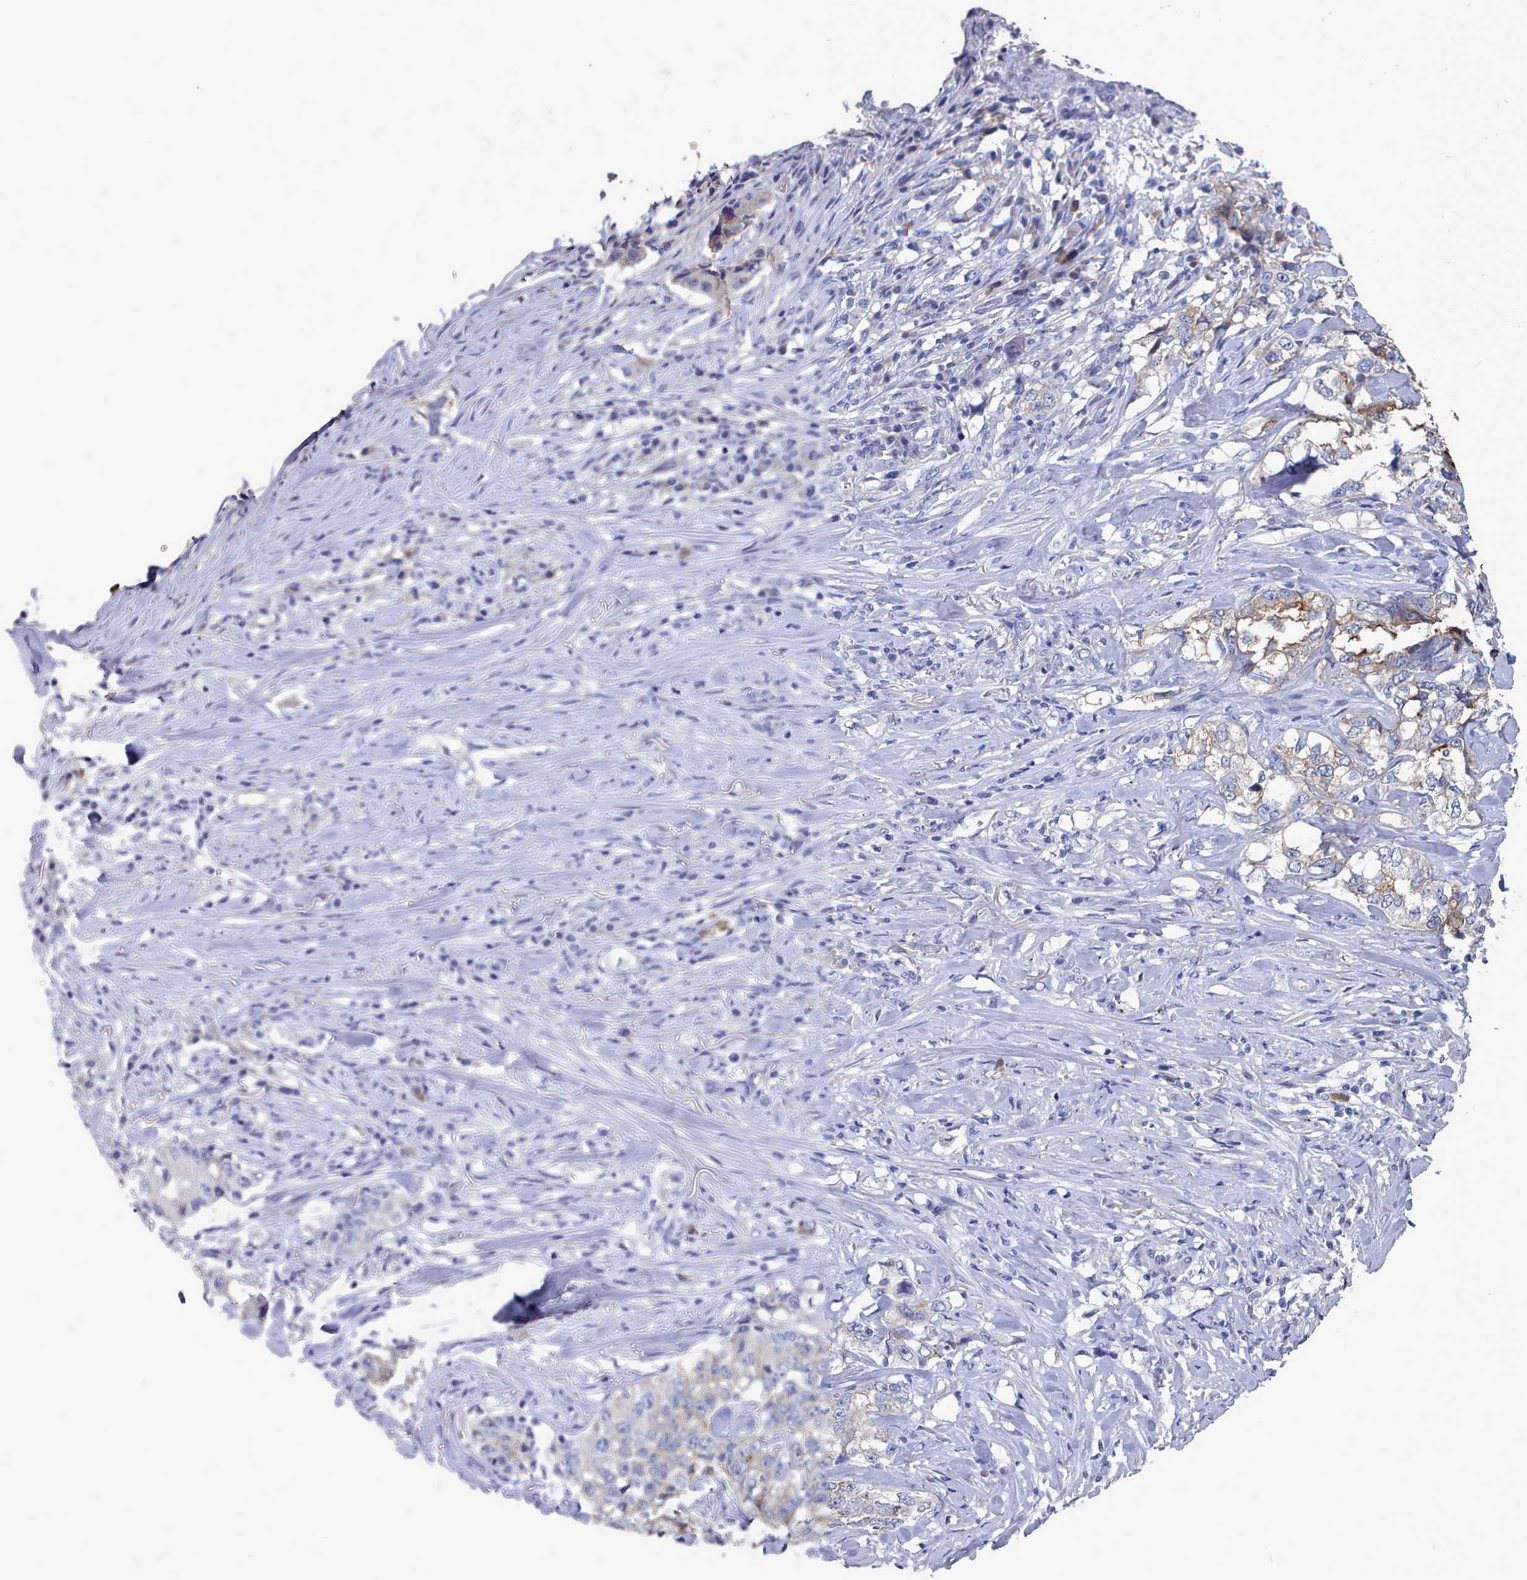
{"staining": {"intensity": "moderate", "quantity": "<25%", "location": "cytoplasmic/membranous"}, "tissue": "lung cancer", "cell_type": "Tumor cells", "image_type": "cancer", "snomed": [{"axis": "morphology", "description": "Adenocarcinoma, NOS"}, {"axis": "topography", "description": "Lung"}], "caption": "Lung cancer stained with a brown dye reveals moderate cytoplasmic/membranous positive positivity in approximately <25% of tumor cells.", "gene": "ACAD11", "patient": {"sex": "female", "age": 51}}